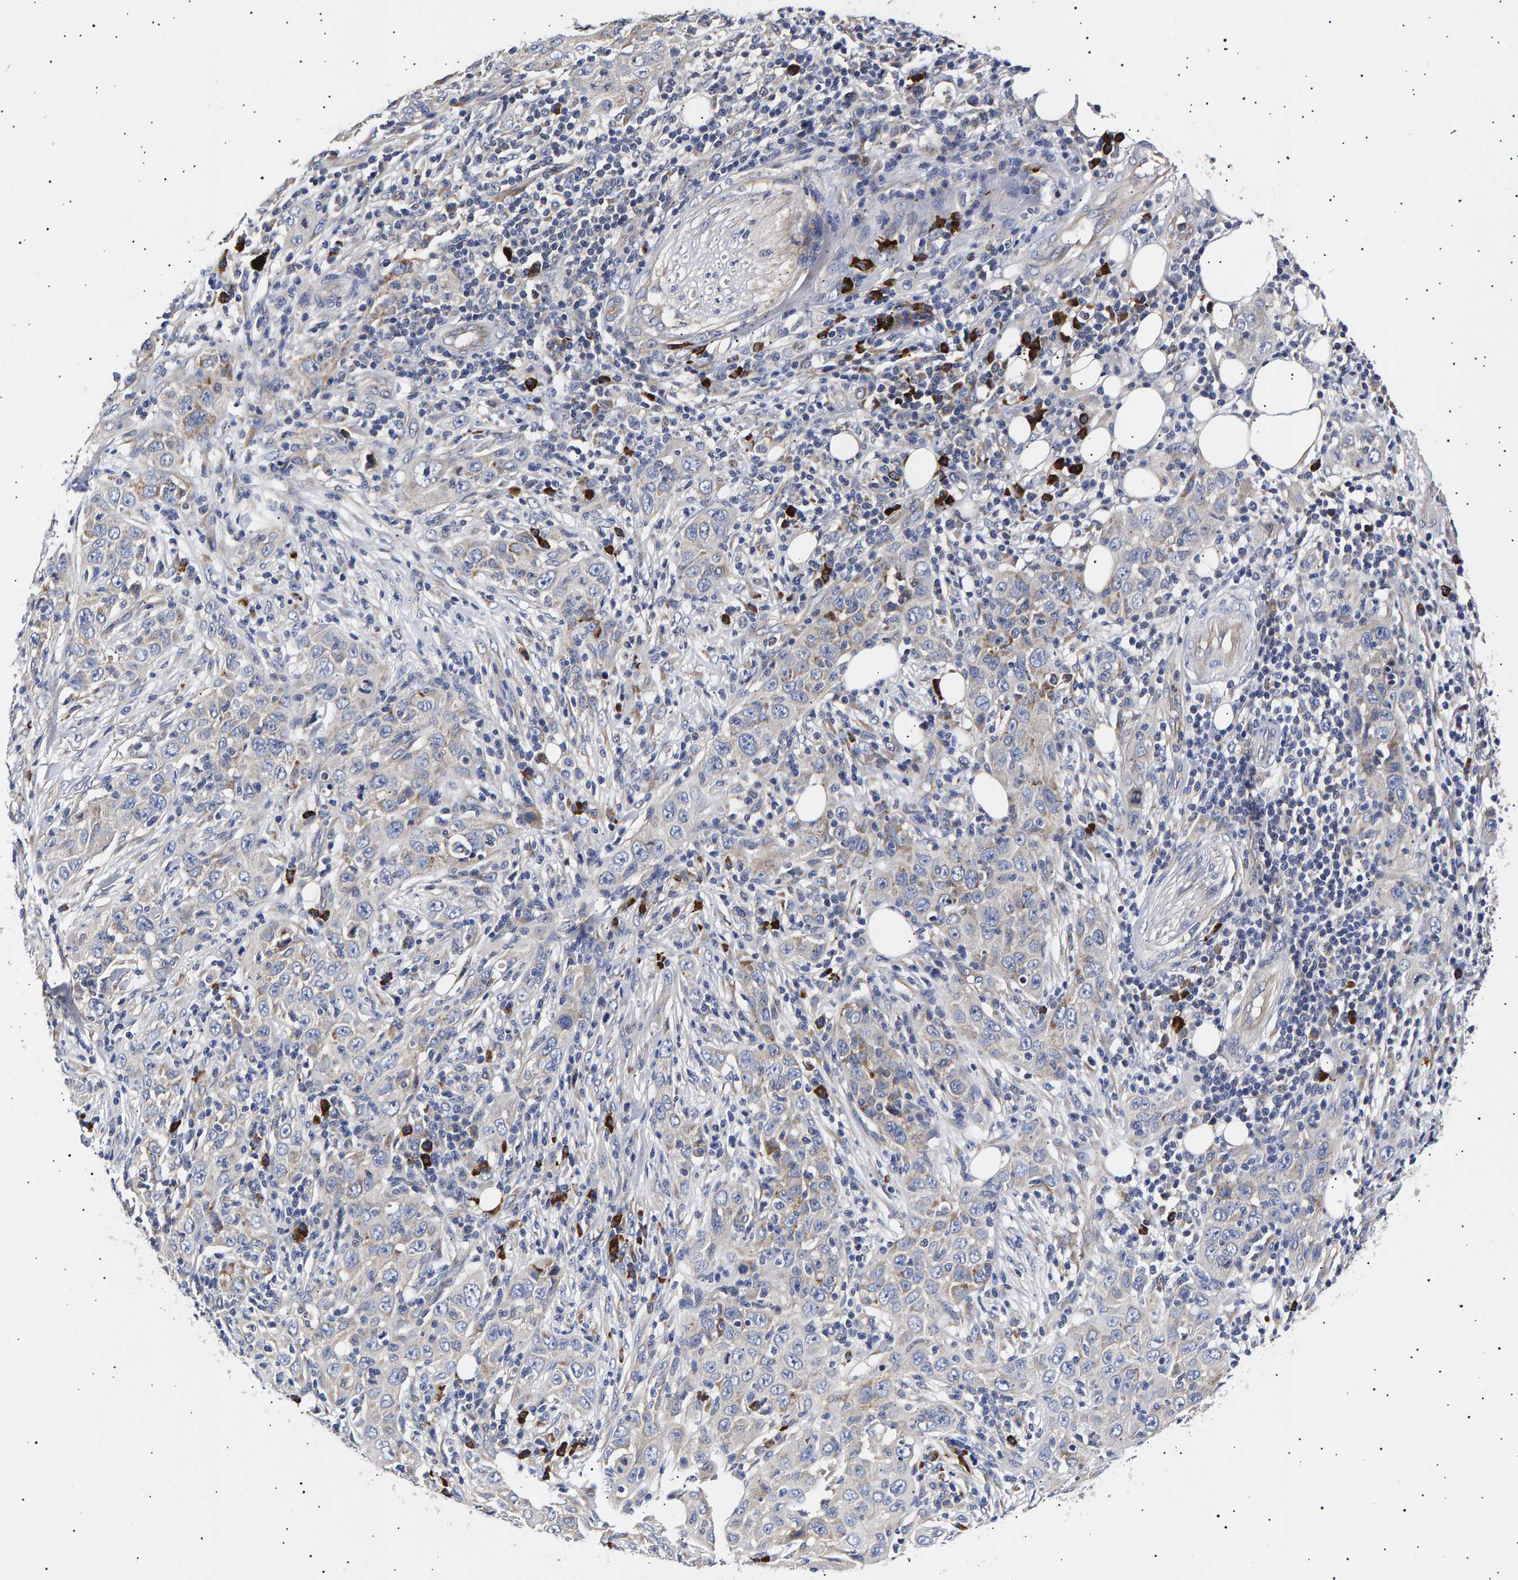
{"staining": {"intensity": "negative", "quantity": "none", "location": "none"}, "tissue": "skin cancer", "cell_type": "Tumor cells", "image_type": "cancer", "snomed": [{"axis": "morphology", "description": "Squamous cell carcinoma, NOS"}, {"axis": "topography", "description": "Skin"}], "caption": "Protein analysis of skin cancer exhibits no significant expression in tumor cells. Brightfield microscopy of IHC stained with DAB (3,3'-diaminobenzidine) (brown) and hematoxylin (blue), captured at high magnification.", "gene": "ANKRD40", "patient": {"sex": "female", "age": 88}}